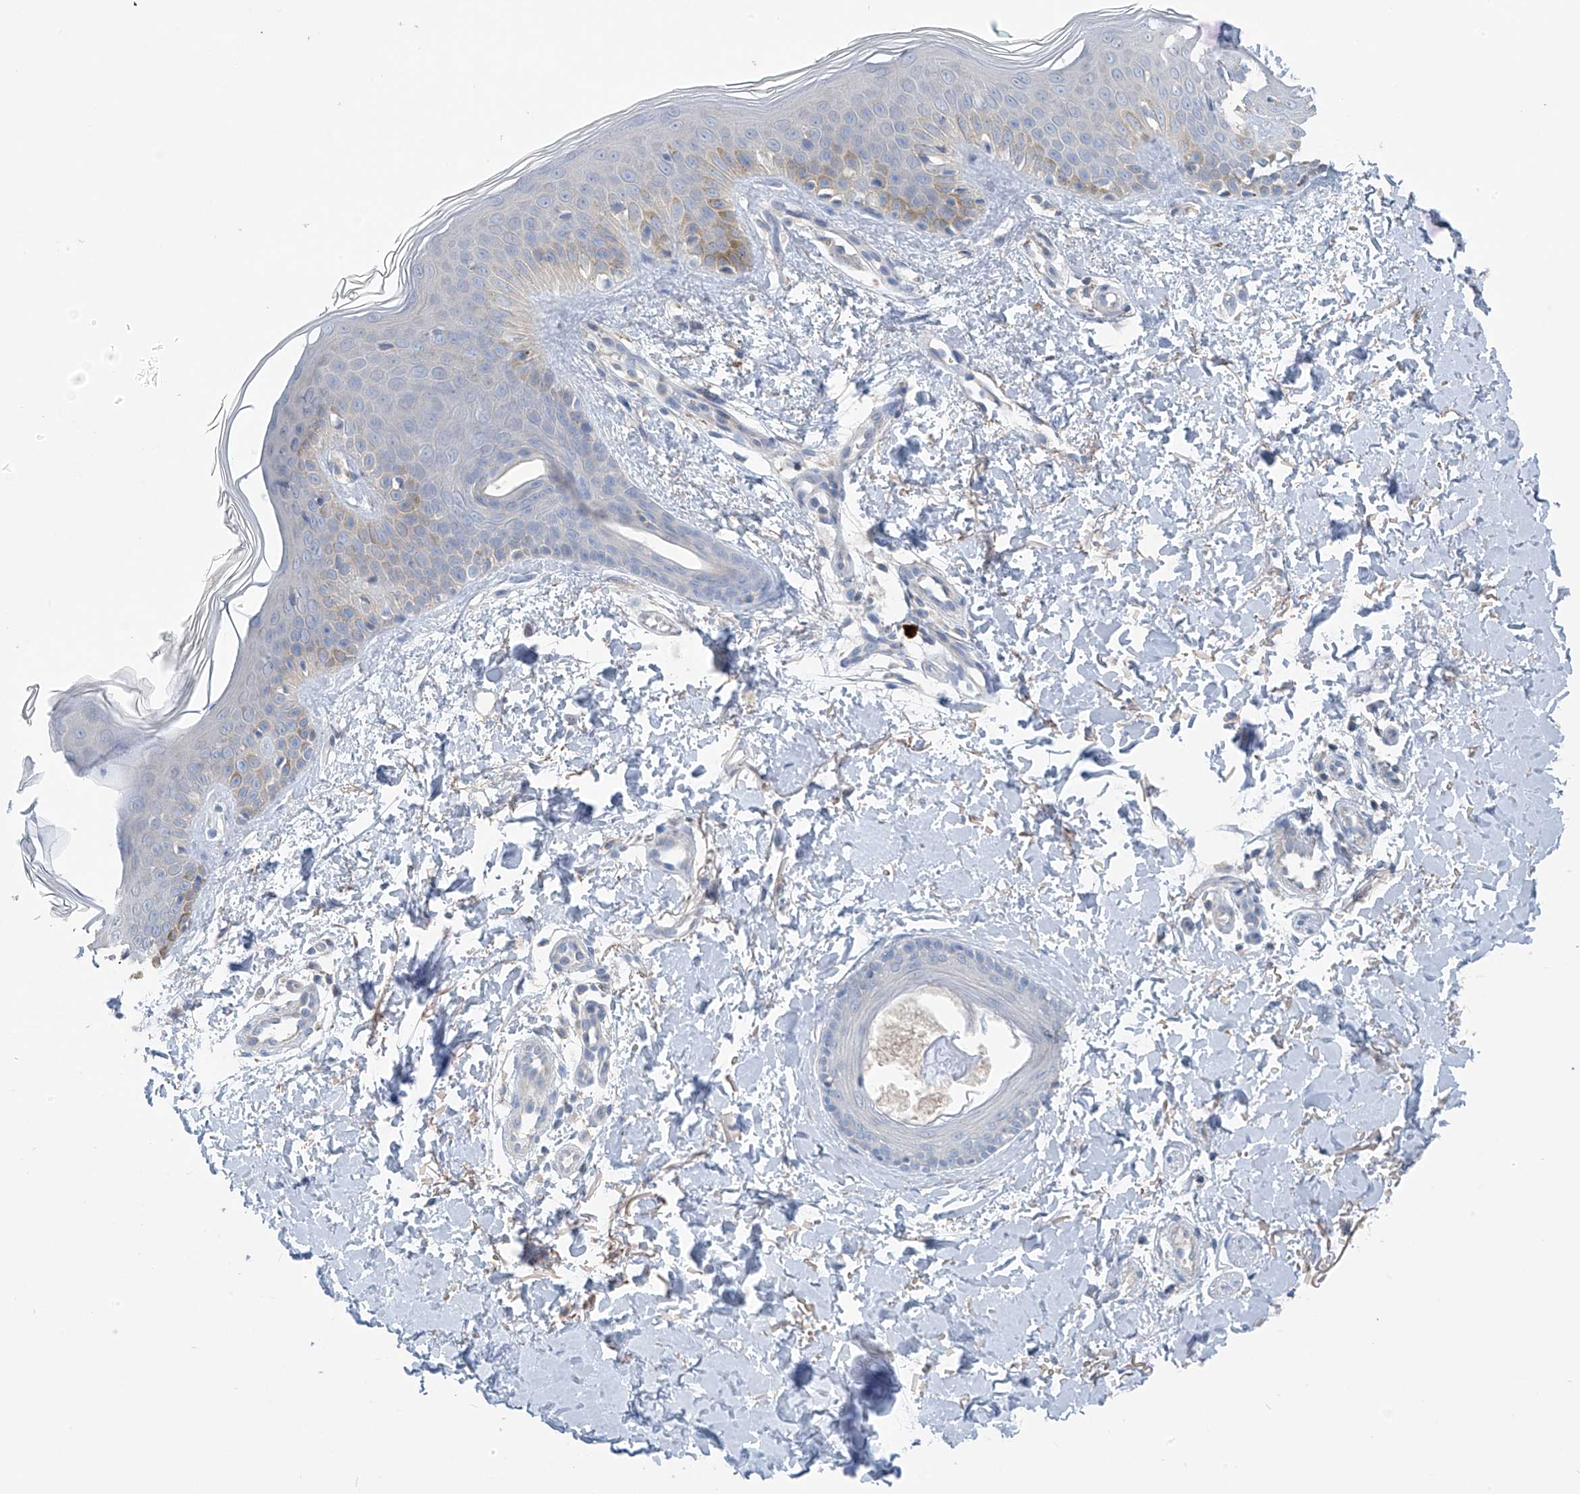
{"staining": {"intensity": "negative", "quantity": "none", "location": "none"}, "tissue": "skin", "cell_type": "Fibroblasts", "image_type": "normal", "snomed": [{"axis": "morphology", "description": "Normal tissue, NOS"}, {"axis": "topography", "description": "Skin"}], "caption": "There is no significant staining in fibroblasts of skin. Brightfield microscopy of immunohistochemistry stained with DAB (3,3'-diaminobenzidine) (brown) and hematoxylin (blue), captured at high magnification.", "gene": "SYN3", "patient": {"sex": "male", "age": 37}}